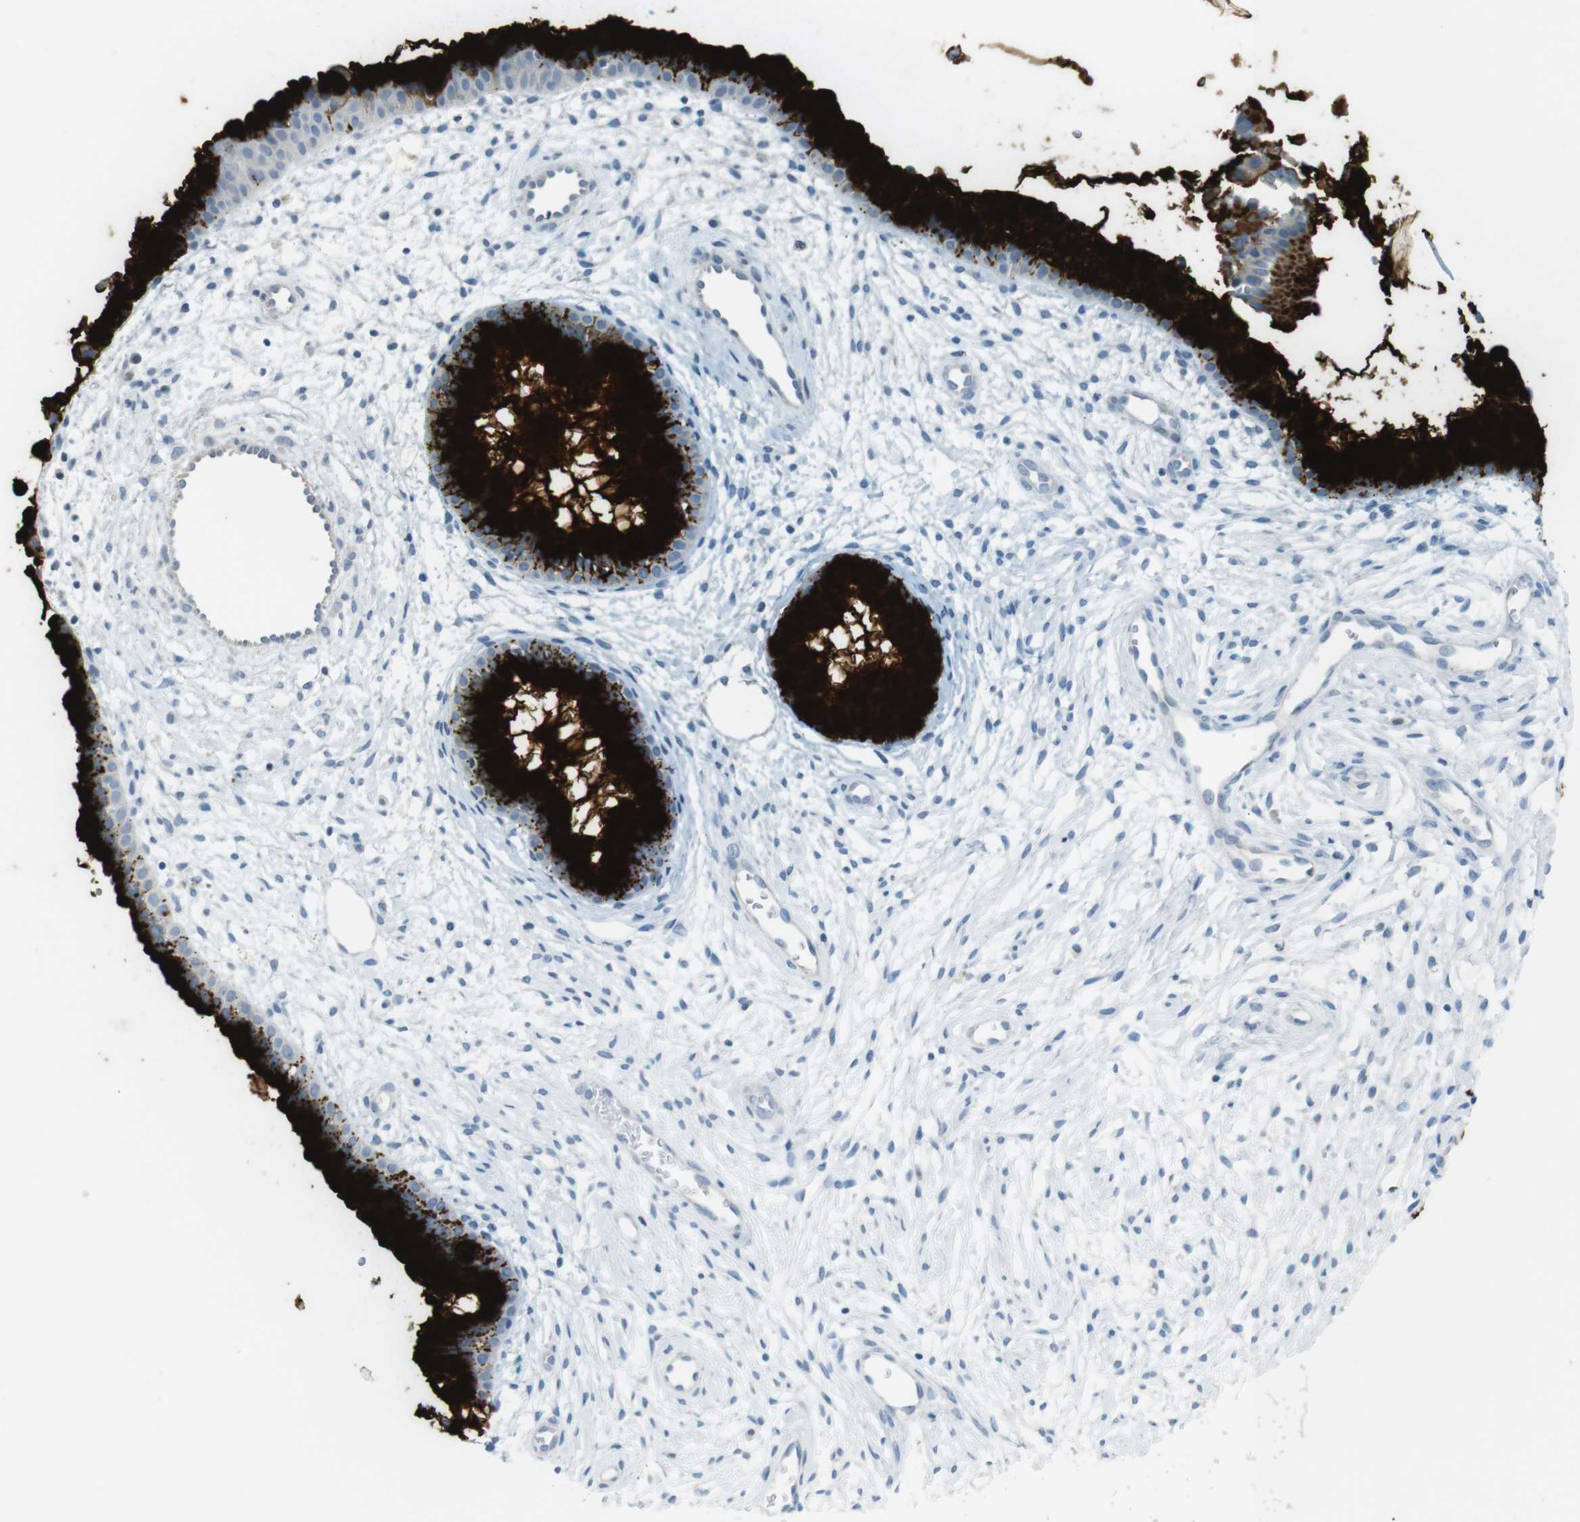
{"staining": {"intensity": "strong", "quantity": ">75%", "location": "cytoplasmic/membranous"}, "tissue": "cervix", "cell_type": "Glandular cells", "image_type": "normal", "snomed": [{"axis": "morphology", "description": "Normal tissue, NOS"}, {"axis": "topography", "description": "Cervix"}], "caption": "Immunohistochemistry (IHC) image of normal cervix: cervix stained using IHC demonstrates high levels of strong protein expression localized specifically in the cytoplasmic/membranous of glandular cells, appearing as a cytoplasmic/membranous brown color.", "gene": "MUC5B", "patient": {"sex": "female", "age": 39}}